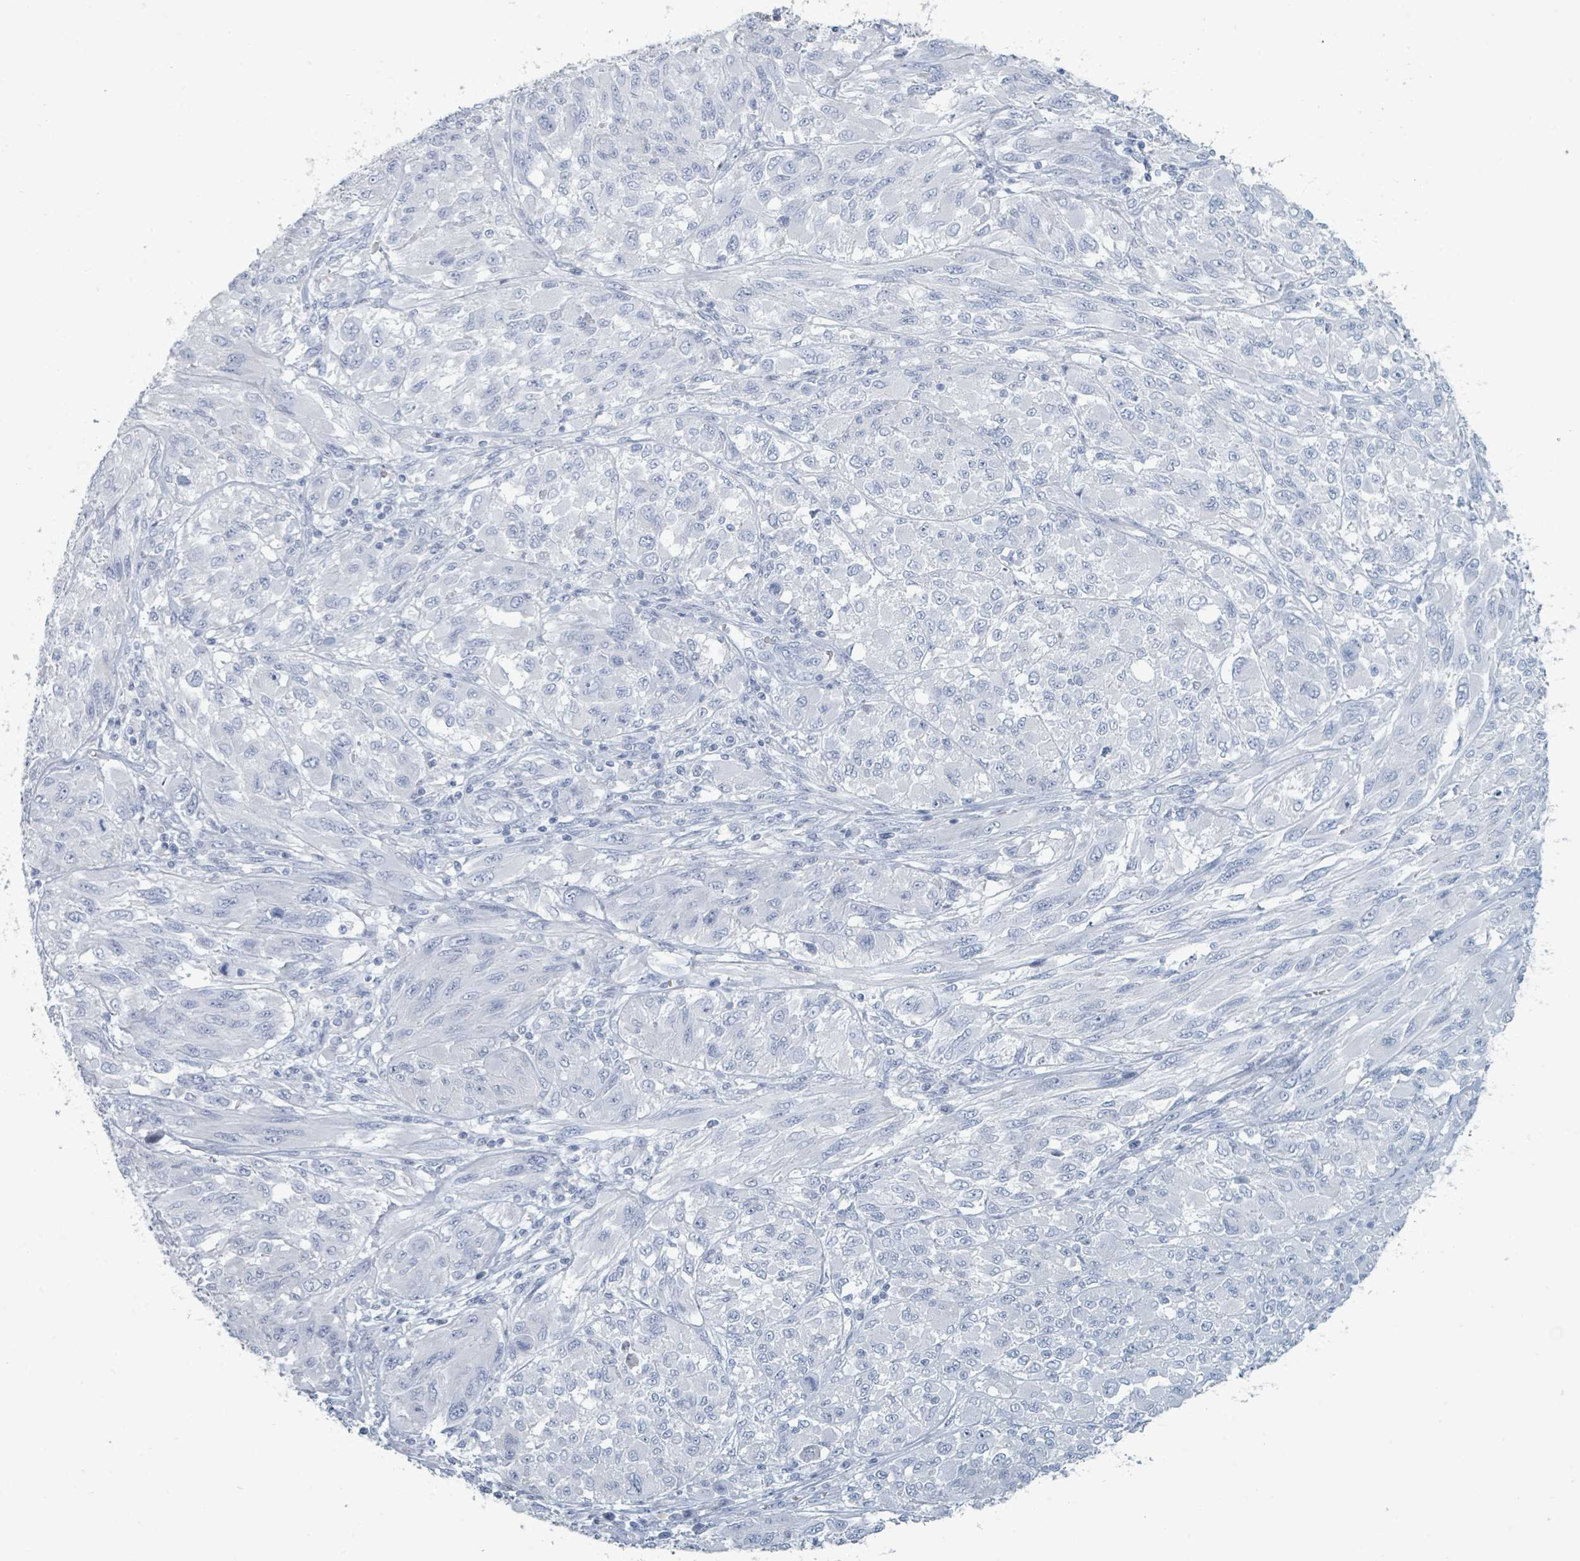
{"staining": {"intensity": "negative", "quantity": "none", "location": "none"}, "tissue": "melanoma", "cell_type": "Tumor cells", "image_type": "cancer", "snomed": [{"axis": "morphology", "description": "Malignant melanoma, NOS"}, {"axis": "topography", "description": "Skin"}], "caption": "The IHC micrograph has no significant positivity in tumor cells of malignant melanoma tissue. (Stains: DAB IHC with hematoxylin counter stain, Microscopy: brightfield microscopy at high magnification).", "gene": "HEATR5A", "patient": {"sex": "female", "age": 91}}